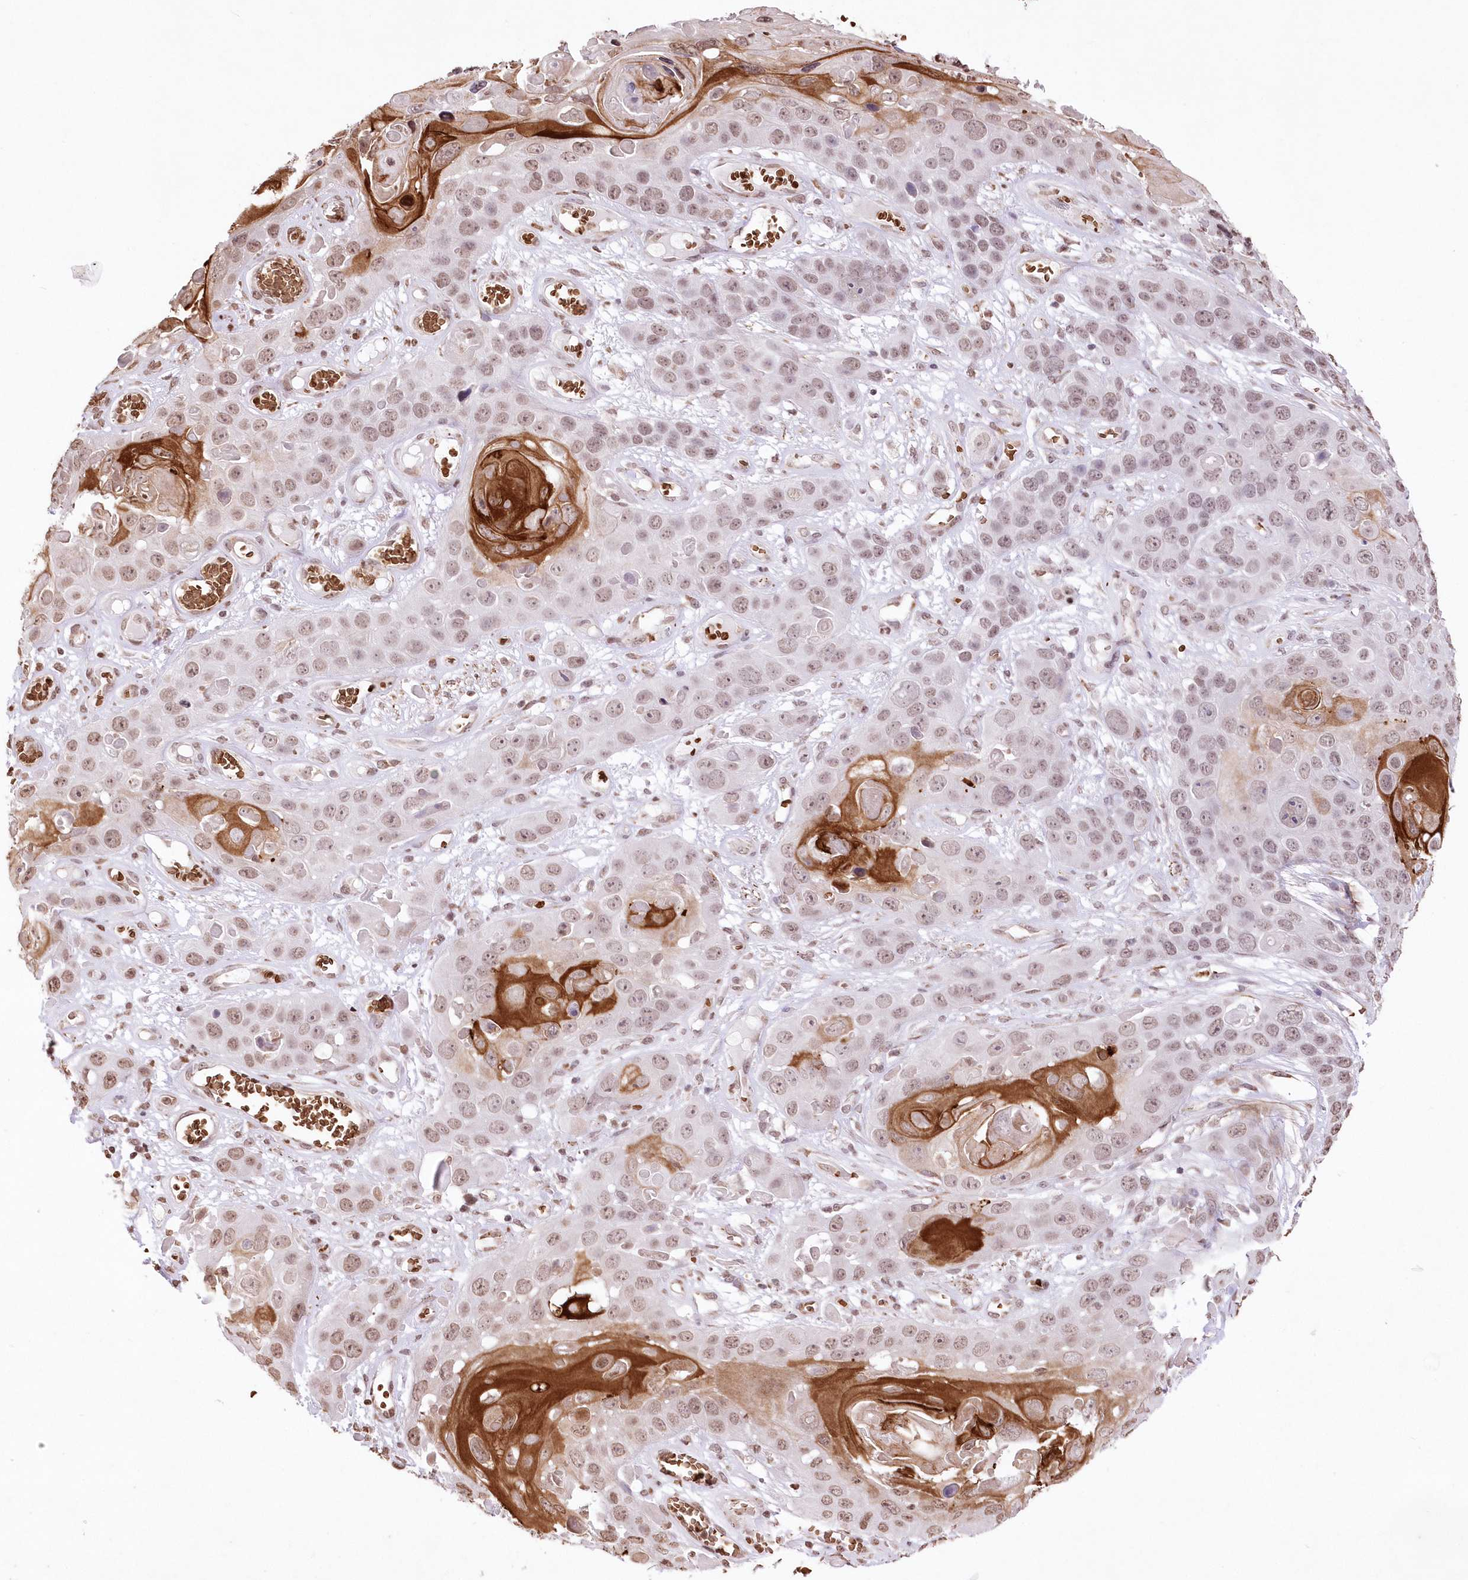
{"staining": {"intensity": "strong", "quantity": "<25%", "location": "cytoplasmic/membranous,nuclear"}, "tissue": "skin cancer", "cell_type": "Tumor cells", "image_type": "cancer", "snomed": [{"axis": "morphology", "description": "Squamous cell carcinoma, NOS"}, {"axis": "topography", "description": "Skin"}], "caption": "An immunohistochemistry (IHC) photomicrograph of neoplastic tissue is shown. Protein staining in brown labels strong cytoplasmic/membranous and nuclear positivity in squamous cell carcinoma (skin) within tumor cells.", "gene": "RBM27", "patient": {"sex": "male", "age": 55}}